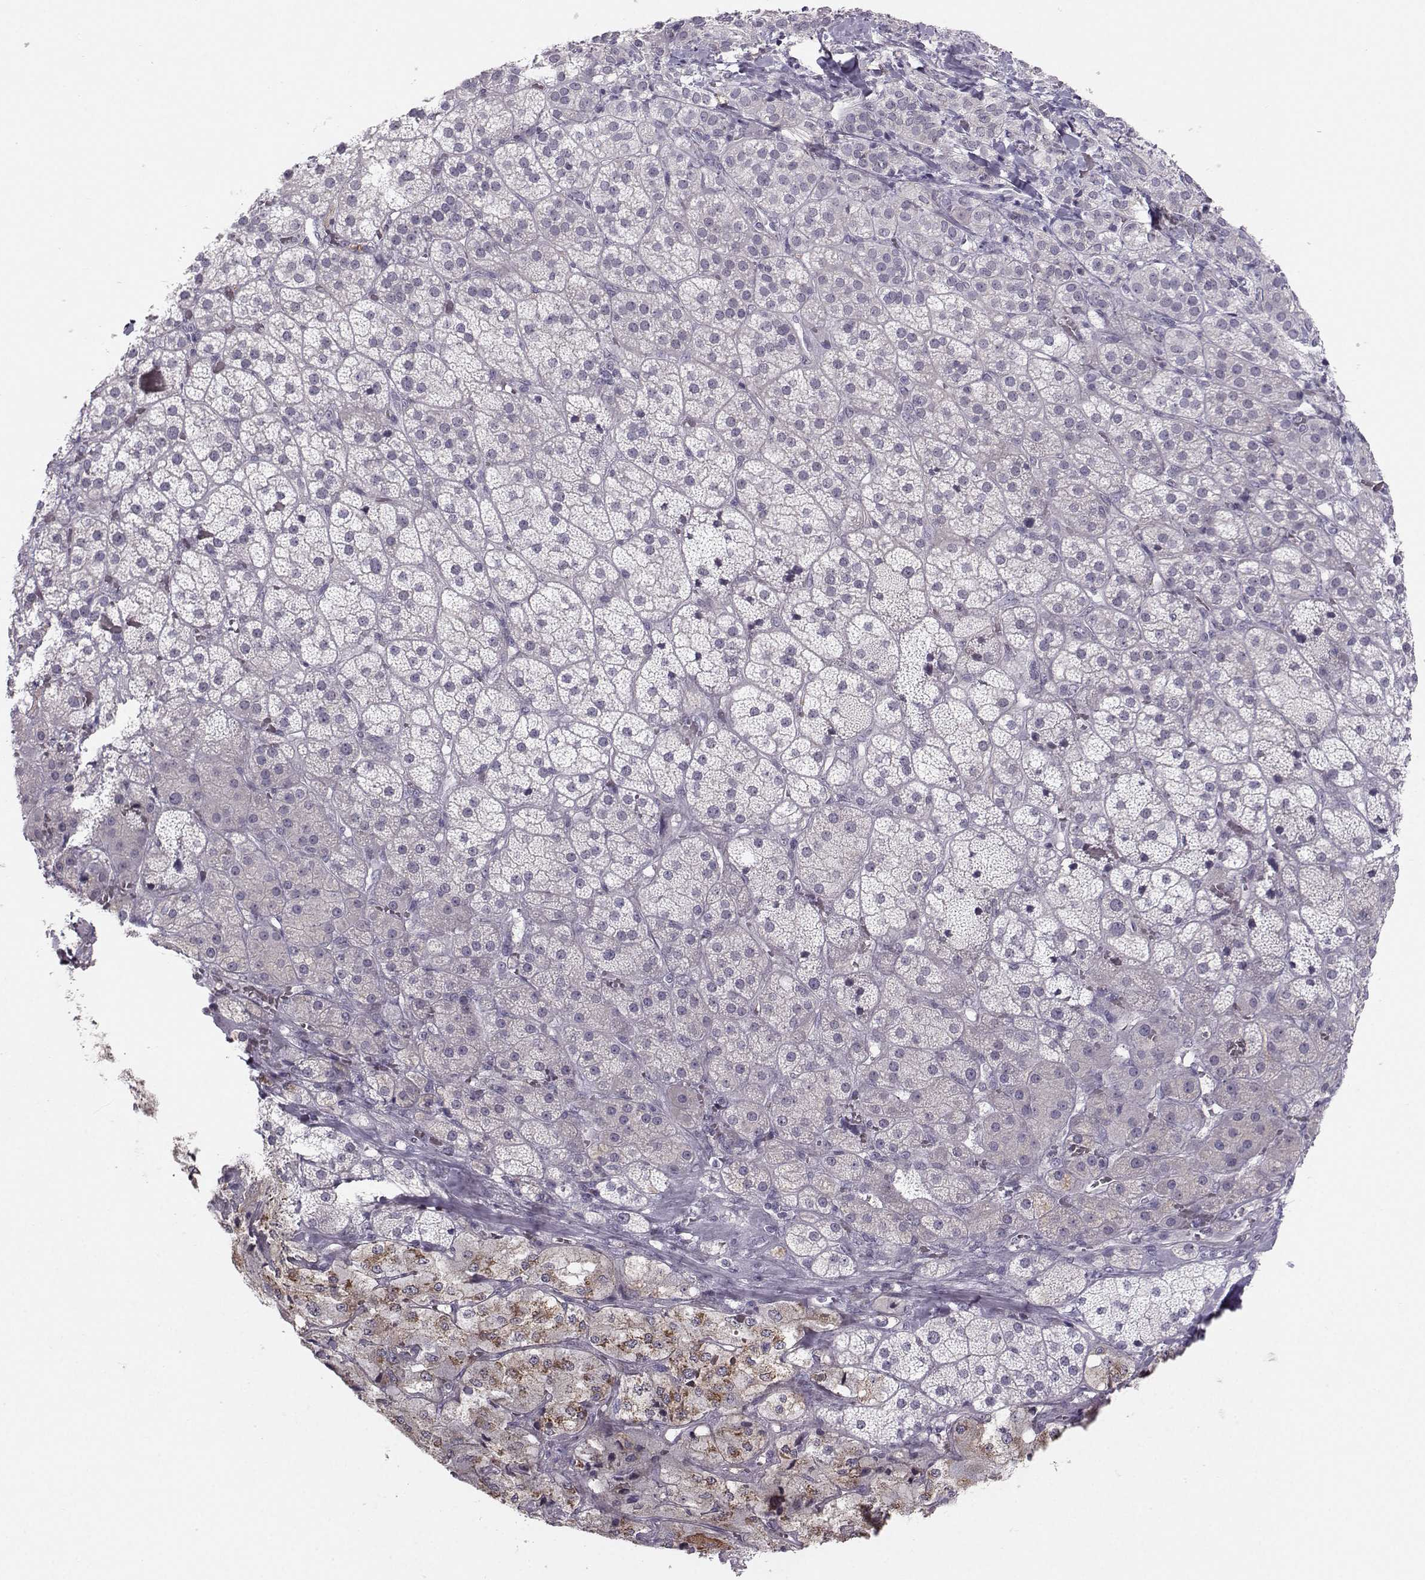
{"staining": {"intensity": "negative", "quantity": "none", "location": "none"}, "tissue": "adrenal gland", "cell_type": "Glandular cells", "image_type": "normal", "snomed": [{"axis": "morphology", "description": "Normal tissue, NOS"}, {"axis": "topography", "description": "Adrenal gland"}], "caption": "The histopathology image exhibits no staining of glandular cells in unremarkable adrenal gland.", "gene": "MAST1", "patient": {"sex": "male", "age": 57}}